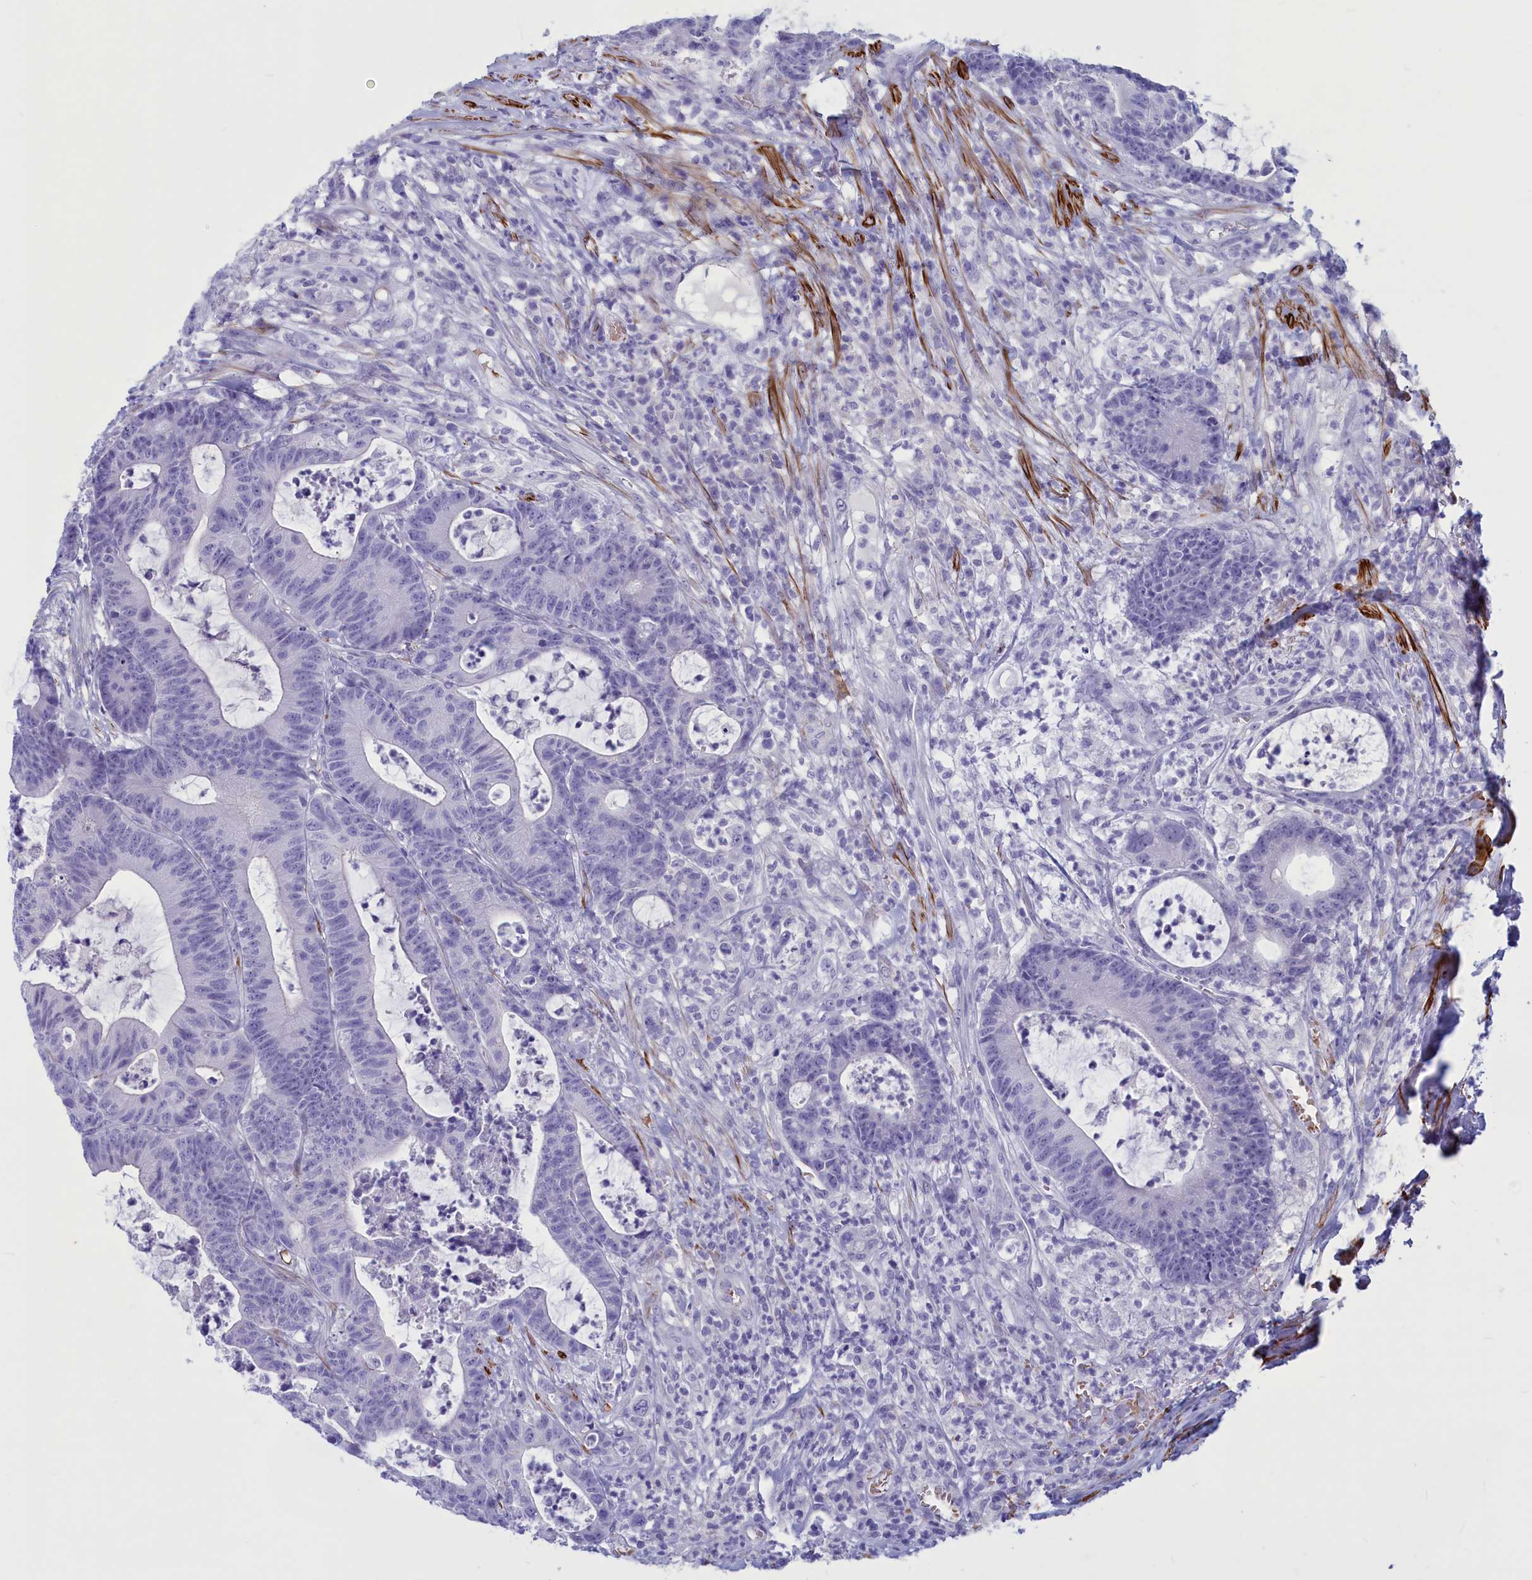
{"staining": {"intensity": "negative", "quantity": "none", "location": "none"}, "tissue": "colorectal cancer", "cell_type": "Tumor cells", "image_type": "cancer", "snomed": [{"axis": "morphology", "description": "Adenocarcinoma, NOS"}, {"axis": "topography", "description": "Colon"}], "caption": "This is an immunohistochemistry (IHC) micrograph of adenocarcinoma (colorectal). There is no staining in tumor cells.", "gene": "GAPDHS", "patient": {"sex": "female", "age": 84}}